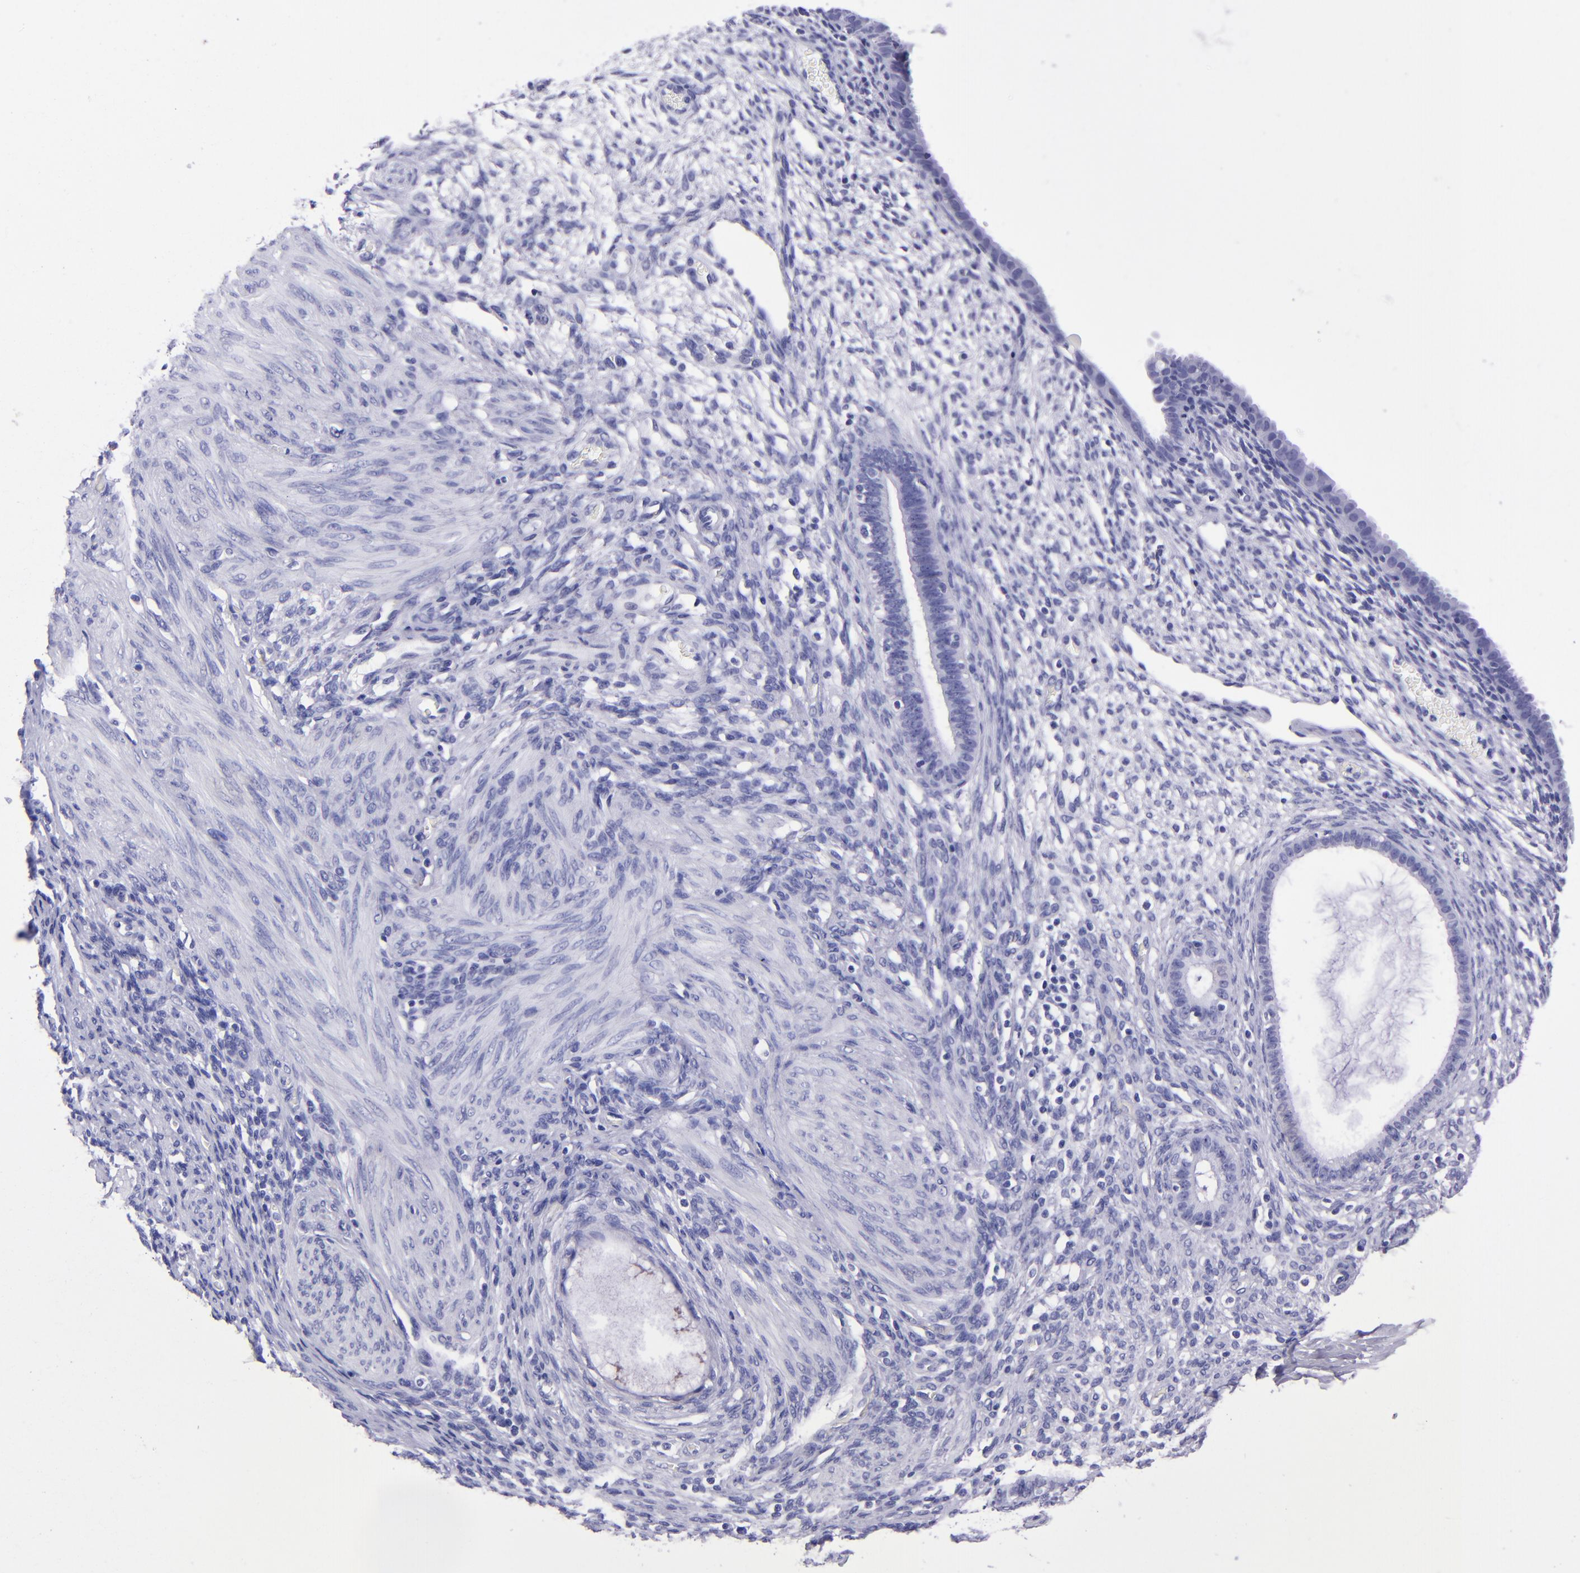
{"staining": {"intensity": "negative", "quantity": "none", "location": "none"}, "tissue": "endometrium", "cell_type": "Cells in endometrial stroma", "image_type": "normal", "snomed": [{"axis": "morphology", "description": "Normal tissue, NOS"}, {"axis": "topography", "description": "Endometrium"}], "caption": "High power microscopy histopathology image of an IHC photomicrograph of unremarkable endometrium, revealing no significant positivity in cells in endometrial stroma. (Immunohistochemistry, brightfield microscopy, high magnification).", "gene": "TYRP1", "patient": {"sex": "female", "age": 72}}